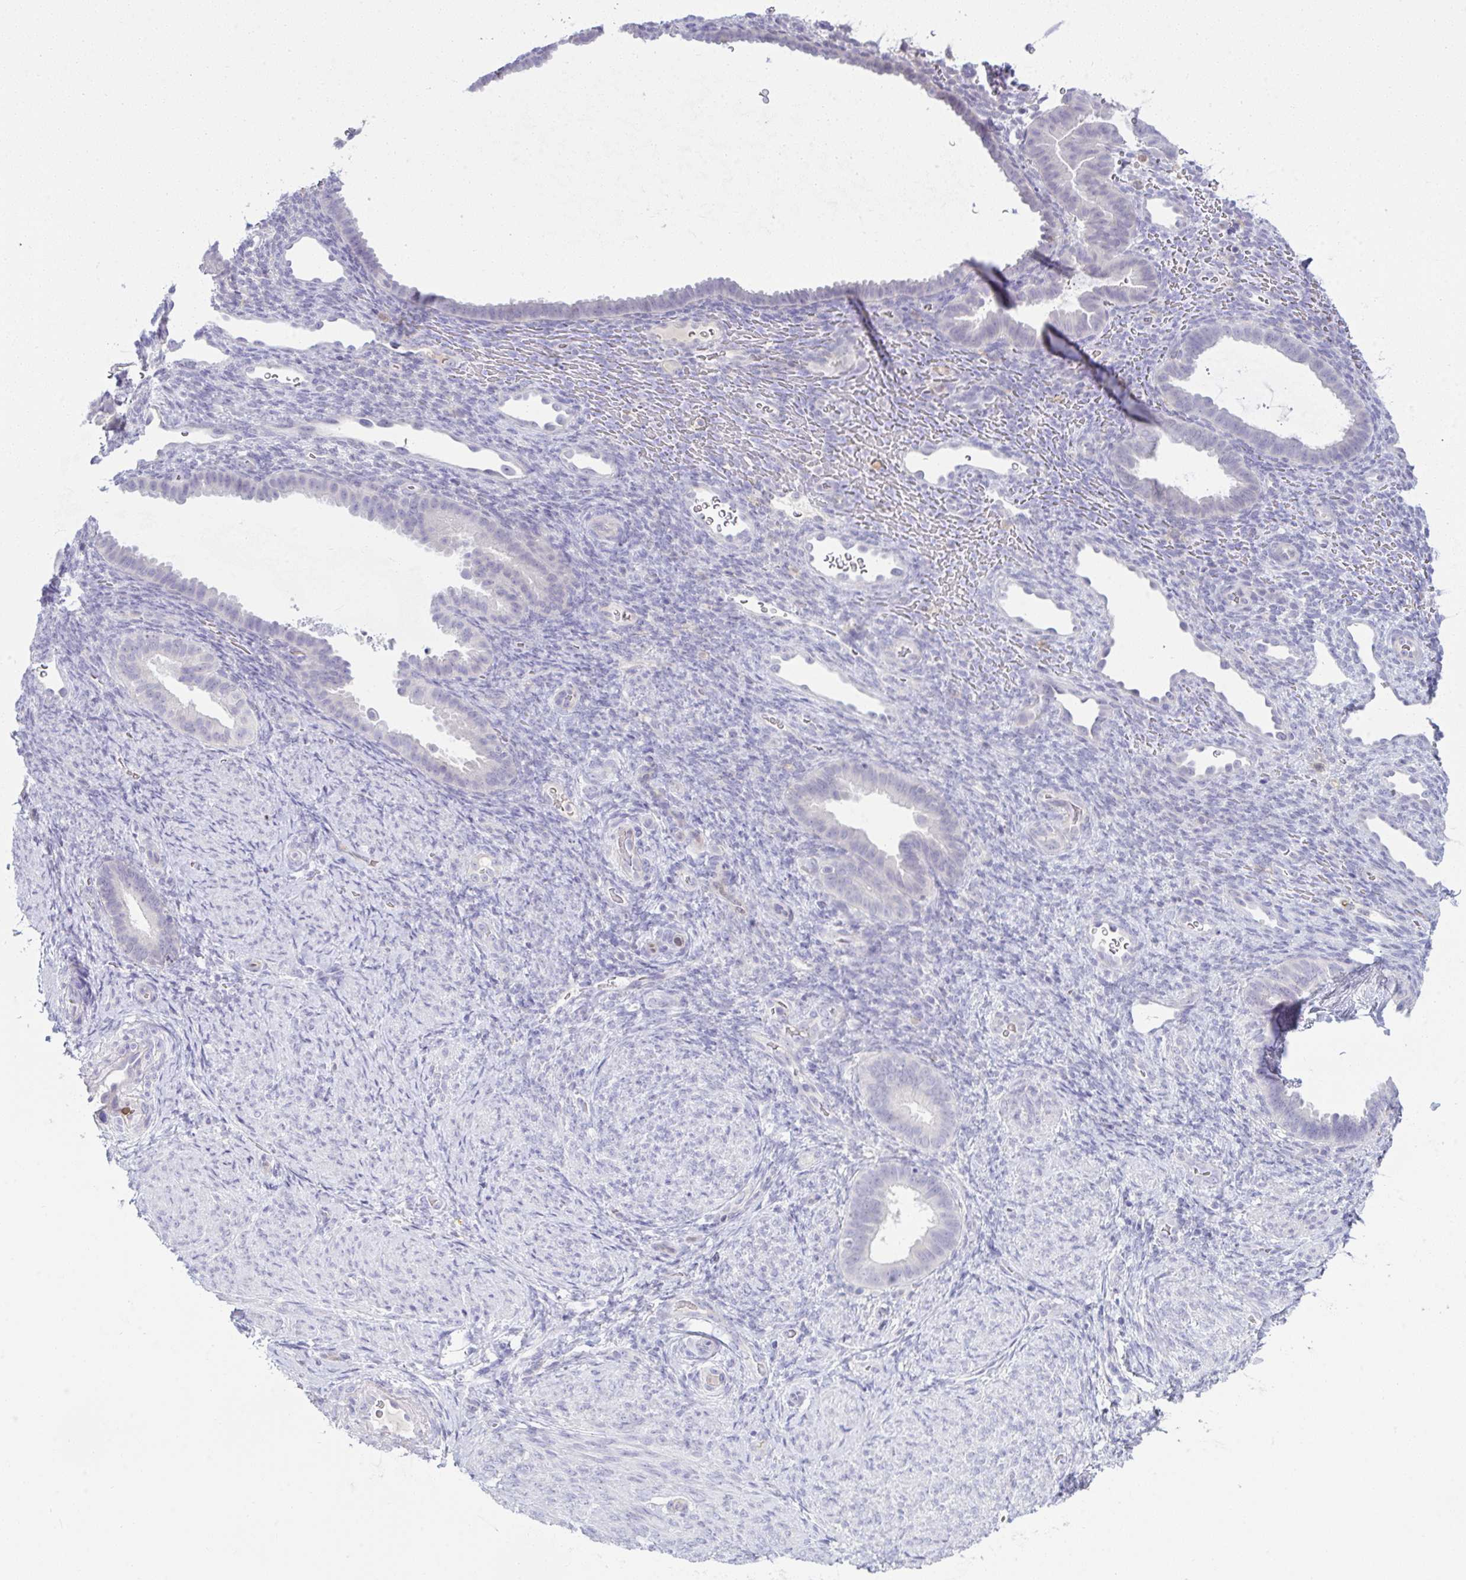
{"staining": {"intensity": "negative", "quantity": "none", "location": "none"}, "tissue": "endometrium", "cell_type": "Cells in endometrial stroma", "image_type": "normal", "snomed": [{"axis": "morphology", "description": "Normal tissue, NOS"}, {"axis": "topography", "description": "Endometrium"}], "caption": "There is no significant positivity in cells in endometrial stroma of endometrium. (Stains: DAB immunohistochemistry (IHC) with hematoxylin counter stain, Microscopy: brightfield microscopy at high magnification).", "gene": "RANBP2", "patient": {"sex": "female", "age": 34}}